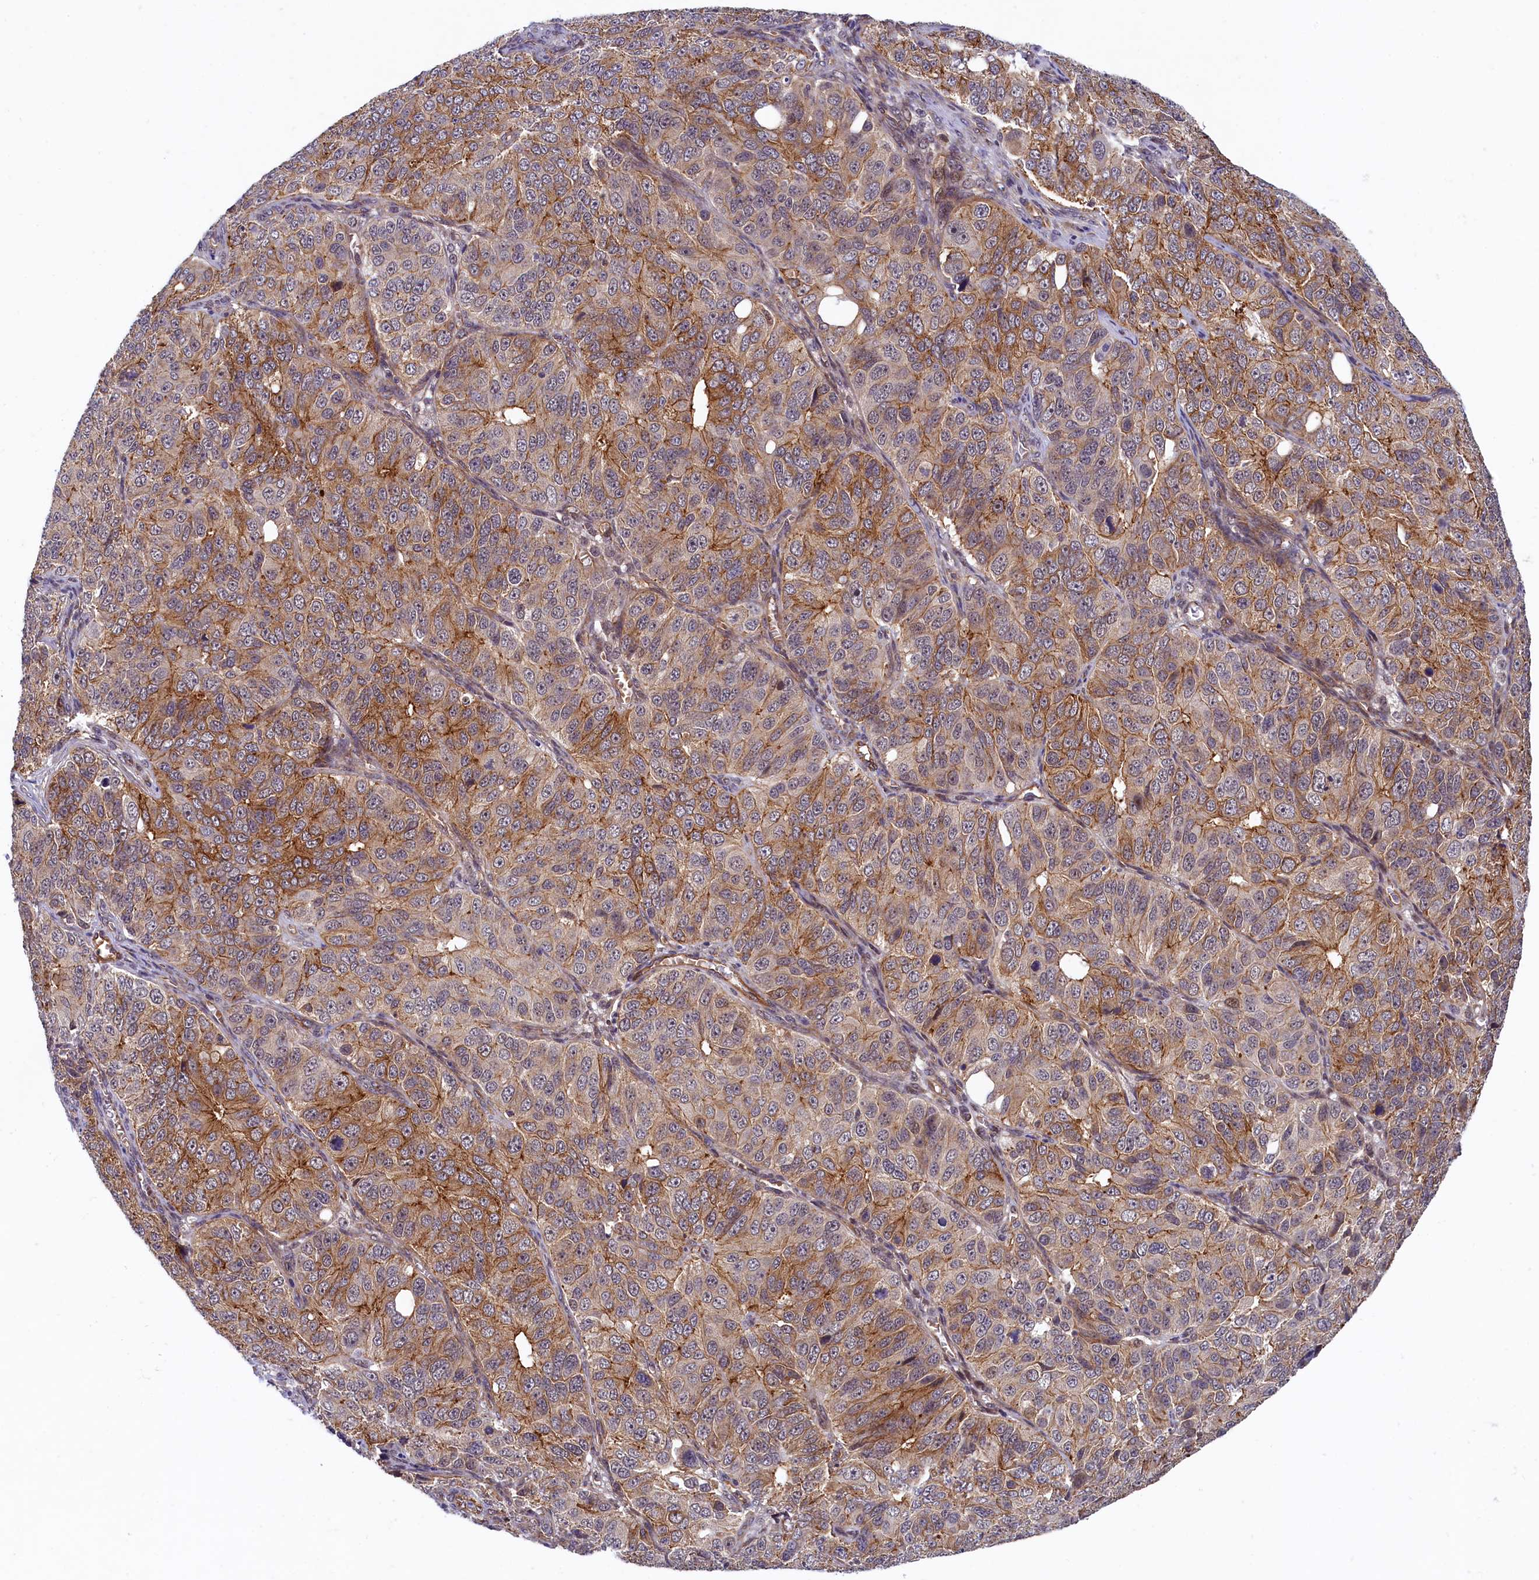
{"staining": {"intensity": "moderate", "quantity": ">75%", "location": "cytoplasmic/membranous"}, "tissue": "ovarian cancer", "cell_type": "Tumor cells", "image_type": "cancer", "snomed": [{"axis": "morphology", "description": "Carcinoma, endometroid"}, {"axis": "topography", "description": "Ovary"}], "caption": "Tumor cells demonstrate medium levels of moderate cytoplasmic/membranous staining in about >75% of cells in human ovarian cancer. (DAB IHC with brightfield microscopy, high magnification).", "gene": "ARL14EP", "patient": {"sex": "female", "age": 51}}